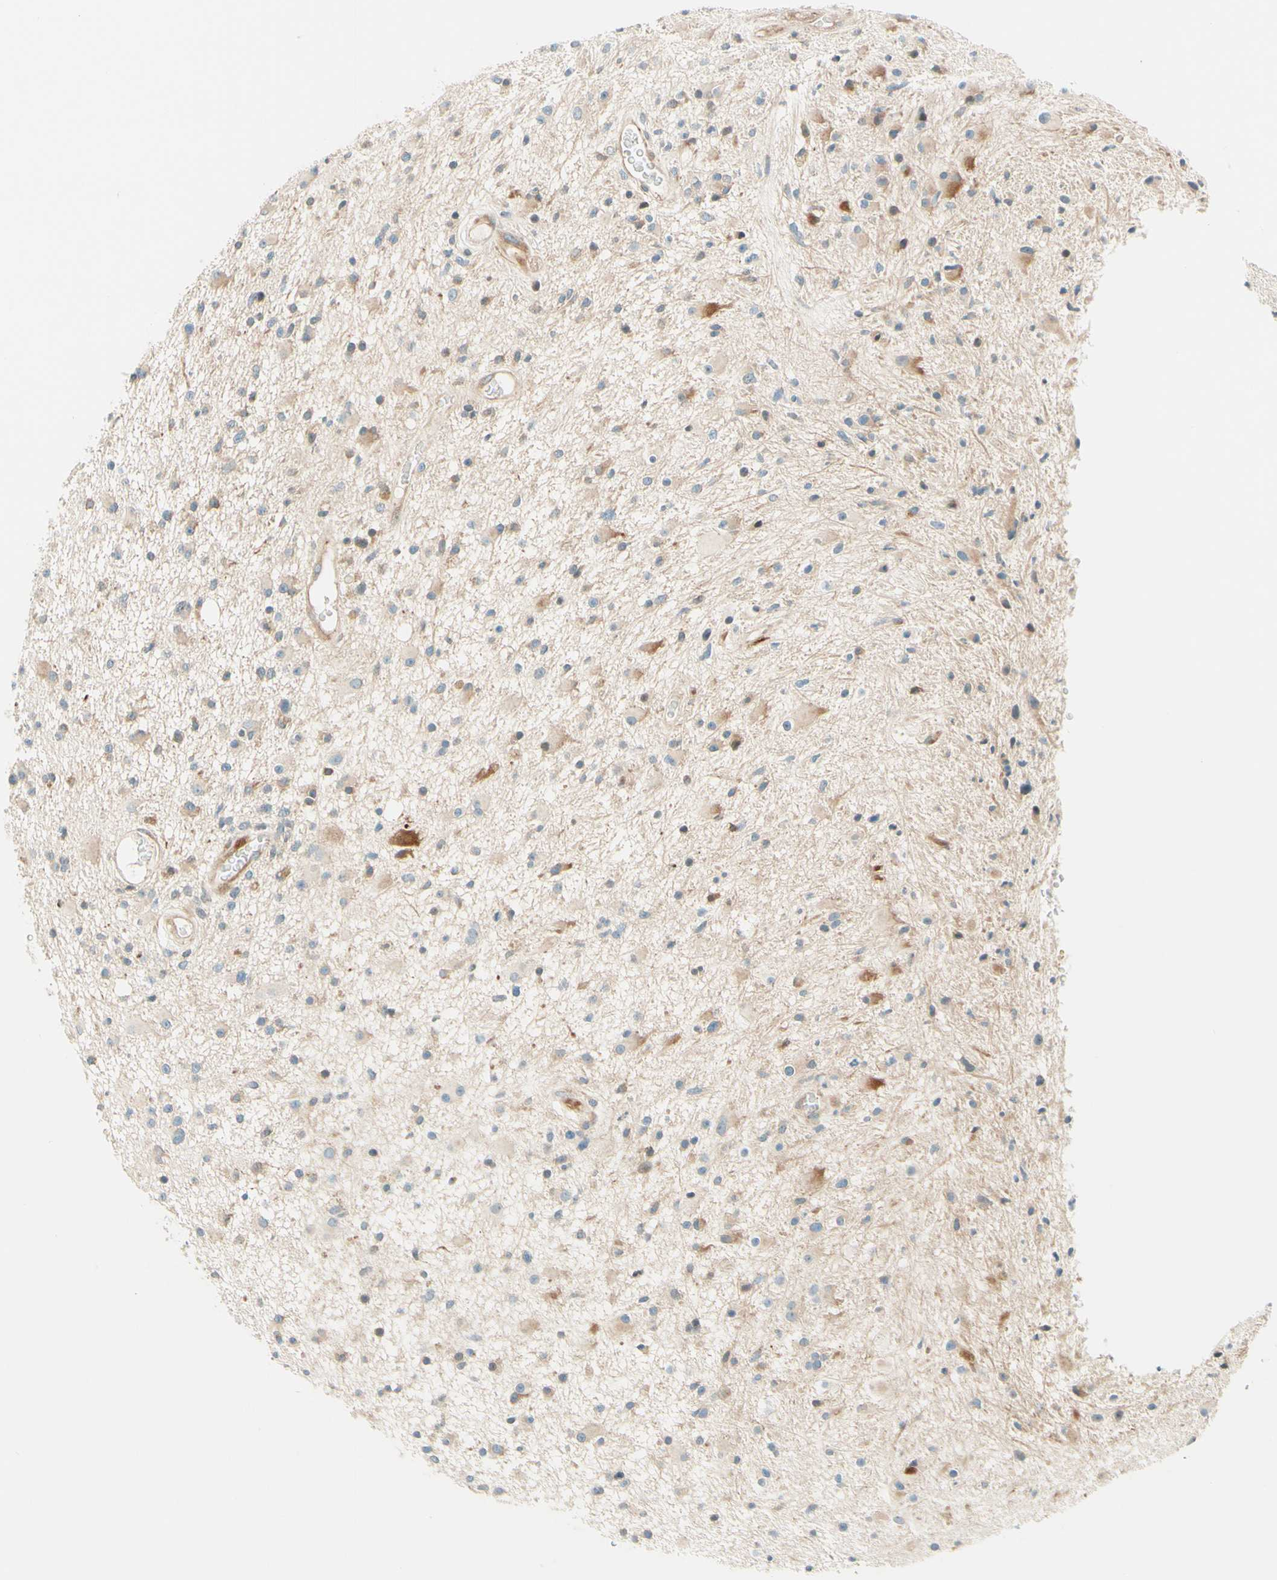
{"staining": {"intensity": "moderate", "quantity": "<25%", "location": "cytoplasmic/membranous"}, "tissue": "glioma", "cell_type": "Tumor cells", "image_type": "cancer", "snomed": [{"axis": "morphology", "description": "Glioma, malignant, High grade"}, {"axis": "topography", "description": "Brain"}], "caption": "Tumor cells exhibit moderate cytoplasmic/membranous positivity in about <25% of cells in high-grade glioma (malignant).", "gene": "TAOK2", "patient": {"sex": "male", "age": 33}}